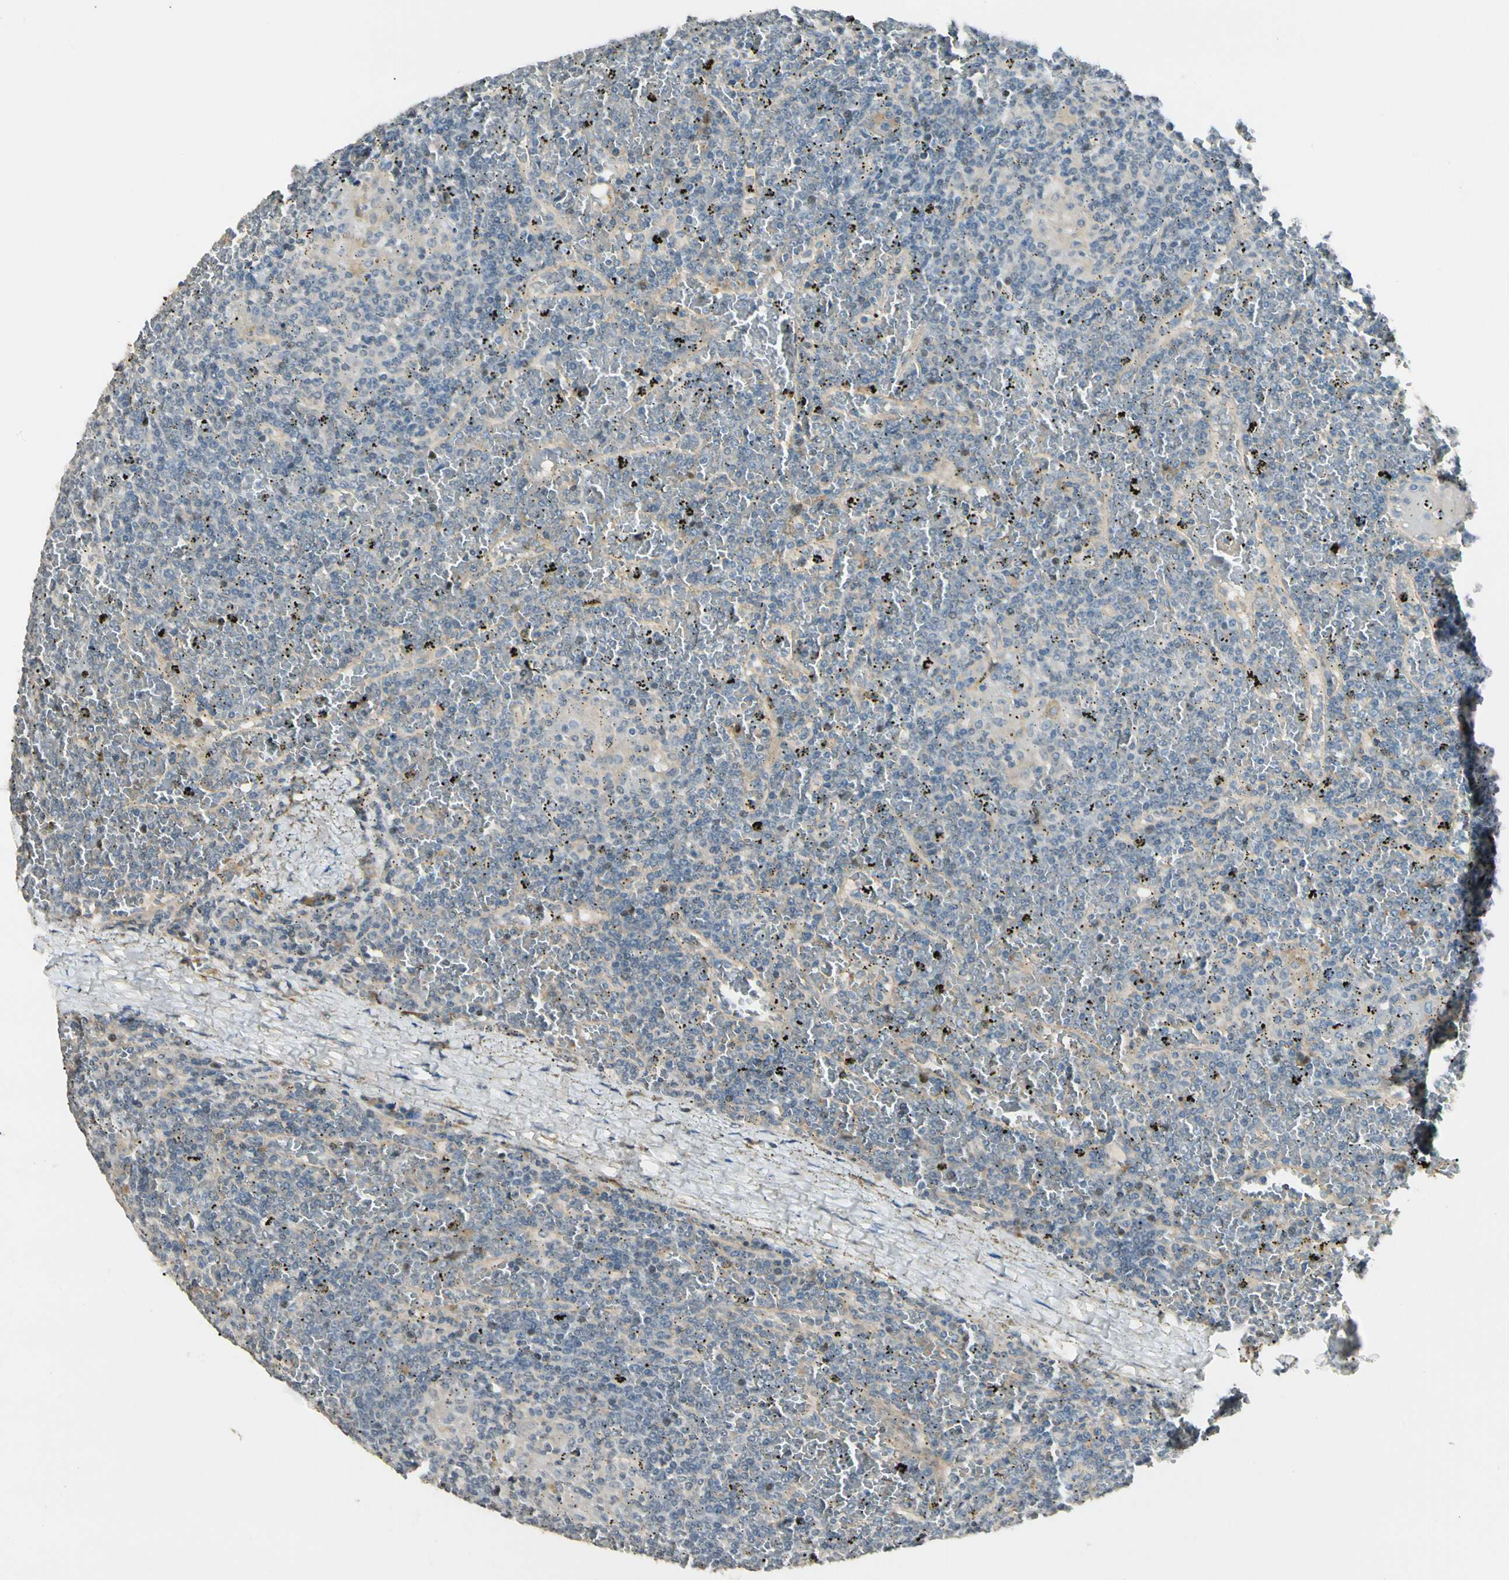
{"staining": {"intensity": "weak", "quantity": "<25%", "location": "cytoplasmic/membranous"}, "tissue": "lymphoma", "cell_type": "Tumor cells", "image_type": "cancer", "snomed": [{"axis": "morphology", "description": "Malignant lymphoma, non-Hodgkin's type, Low grade"}, {"axis": "topography", "description": "Spleen"}], "caption": "IHC photomicrograph of neoplastic tissue: human low-grade malignant lymphoma, non-Hodgkin's type stained with DAB (3,3'-diaminobenzidine) shows no significant protein positivity in tumor cells.", "gene": "P3H2", "patient": {"sex": "female", "age": 19}}